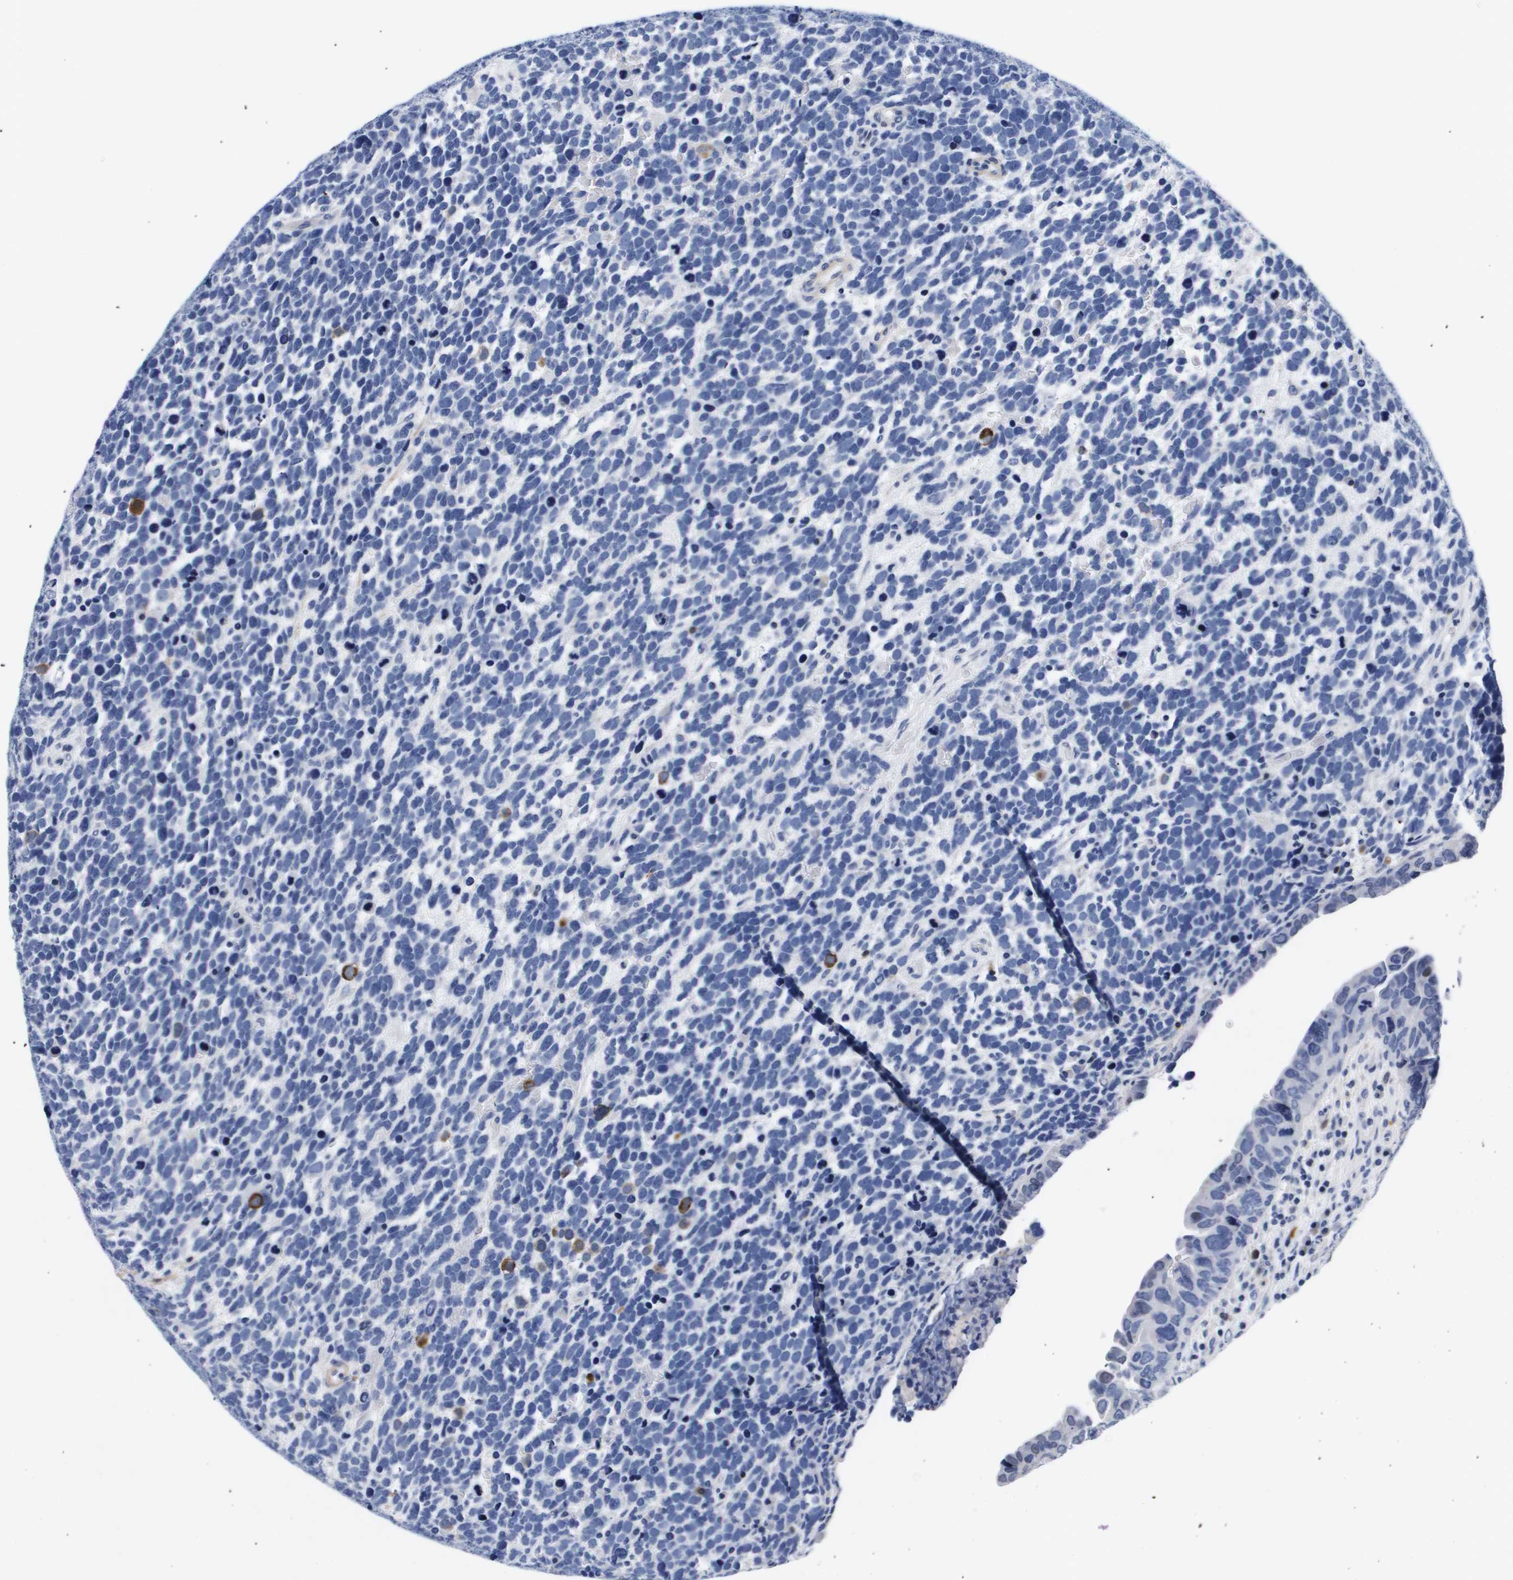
{"staining": {"intensity": "negative", "quantity": "none", "location": "none"}, "tissue": "urothelial cancer", "cell_type": "Tumor cells", "image_type": "cancer", "snomed": [{"axis": "morphology", "description": "Urothelial carcinoma, High grade"}, {"axis": "topography", "description": "Urinary bladder"}], "caption": "Human urothelial carcinoma (high-grade) stained for a protein using IHC reveals no staining in tumor cells.", "gene": "SHD", "patient": {"sex": "female", "age": 82}}